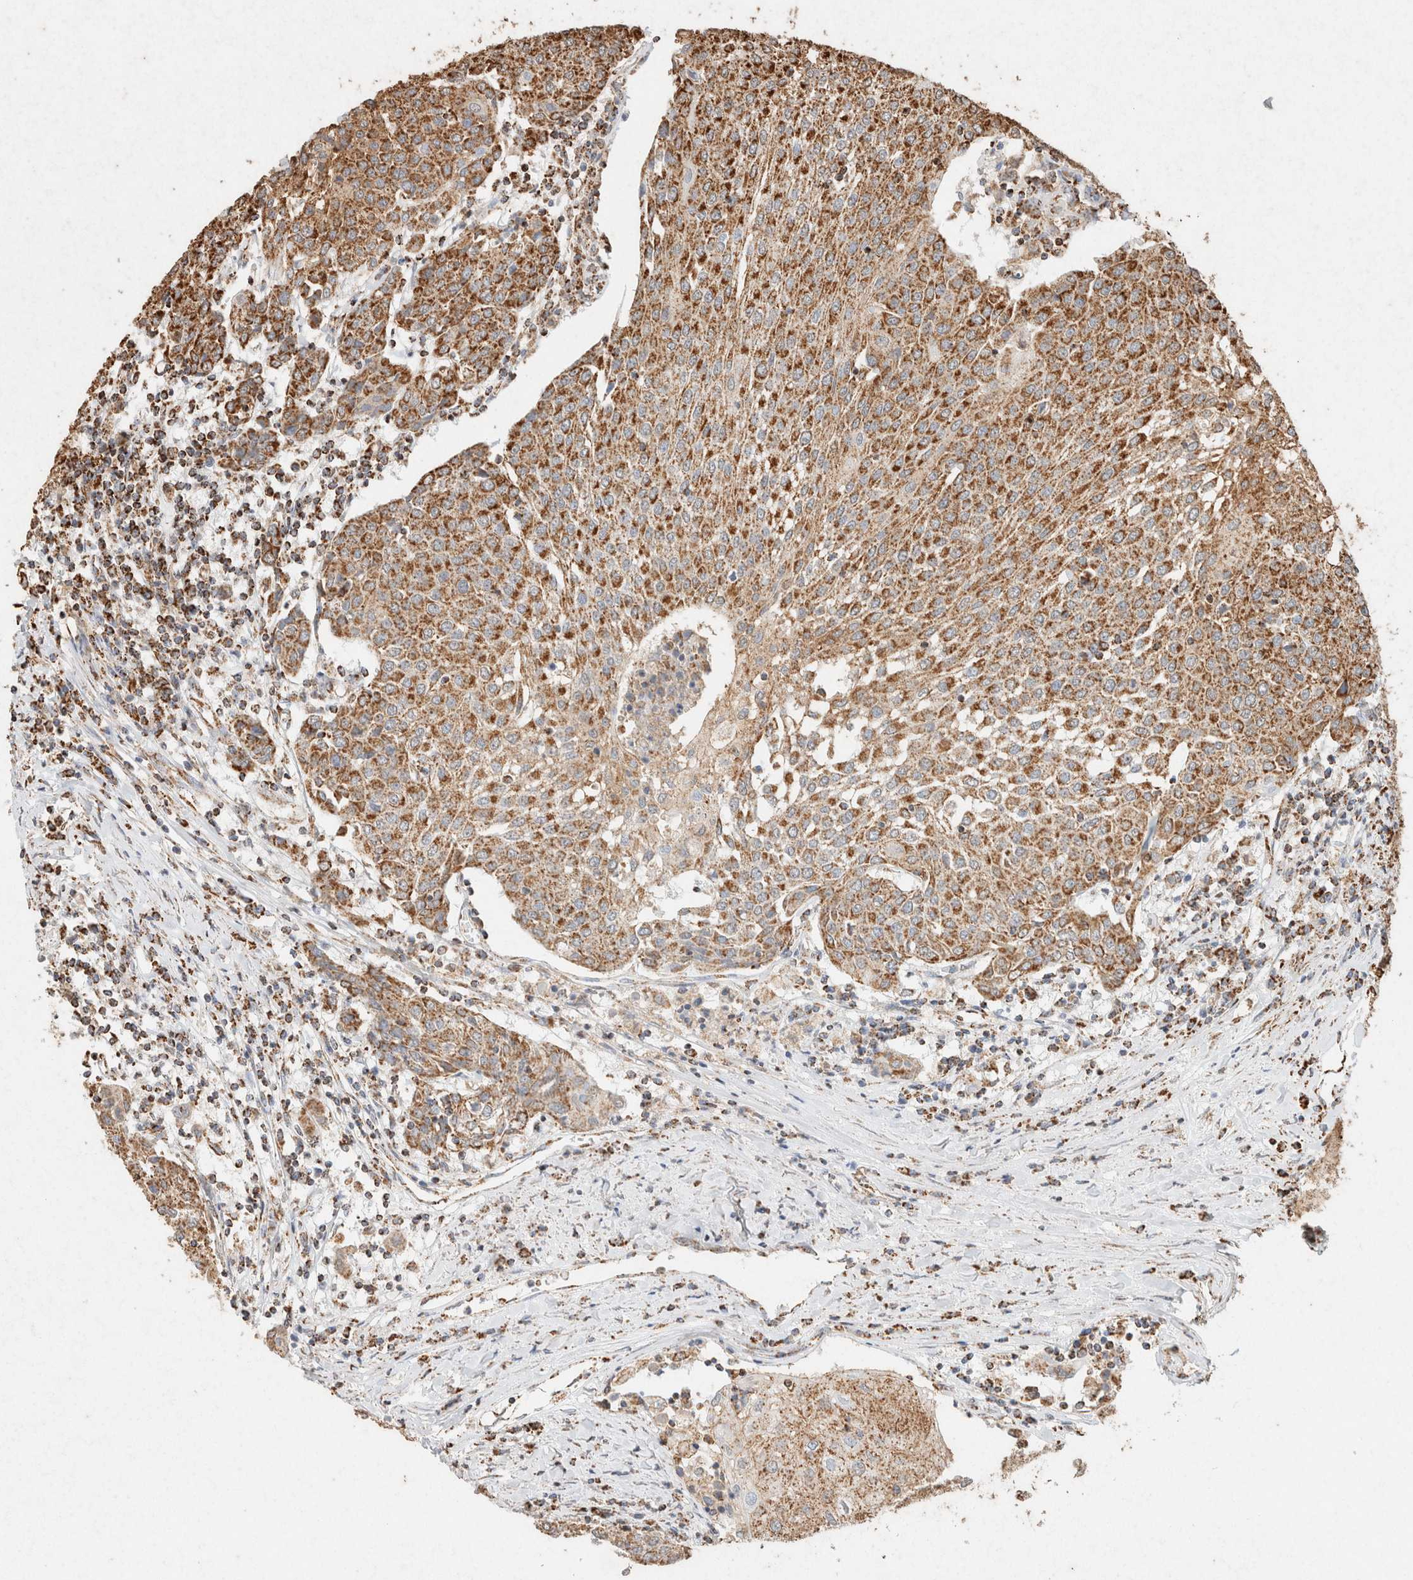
{"staining": {"intensity": "strong", "quantity": ">75%", "location": "cytoplasmic/membranous"}, "tissue": "urothelial cancer", "cell_type": "Tumor cells", "image_type": "cancer", "snomed": [{"axis": "morphology", "description": "Urothelial carcinoma, High grade"}, {"axis": "topography", "description": "Urinary bladder"}], "caption": "Urothelial cancer stained for a protein exhibits strong cytoplasmic/membranous positivity in tumor cells. (brown staining indicates protein expression, while blue staining denotes nuclei).", "gene": "SDC2", "patient": {"sex": "female", "age": 85}}